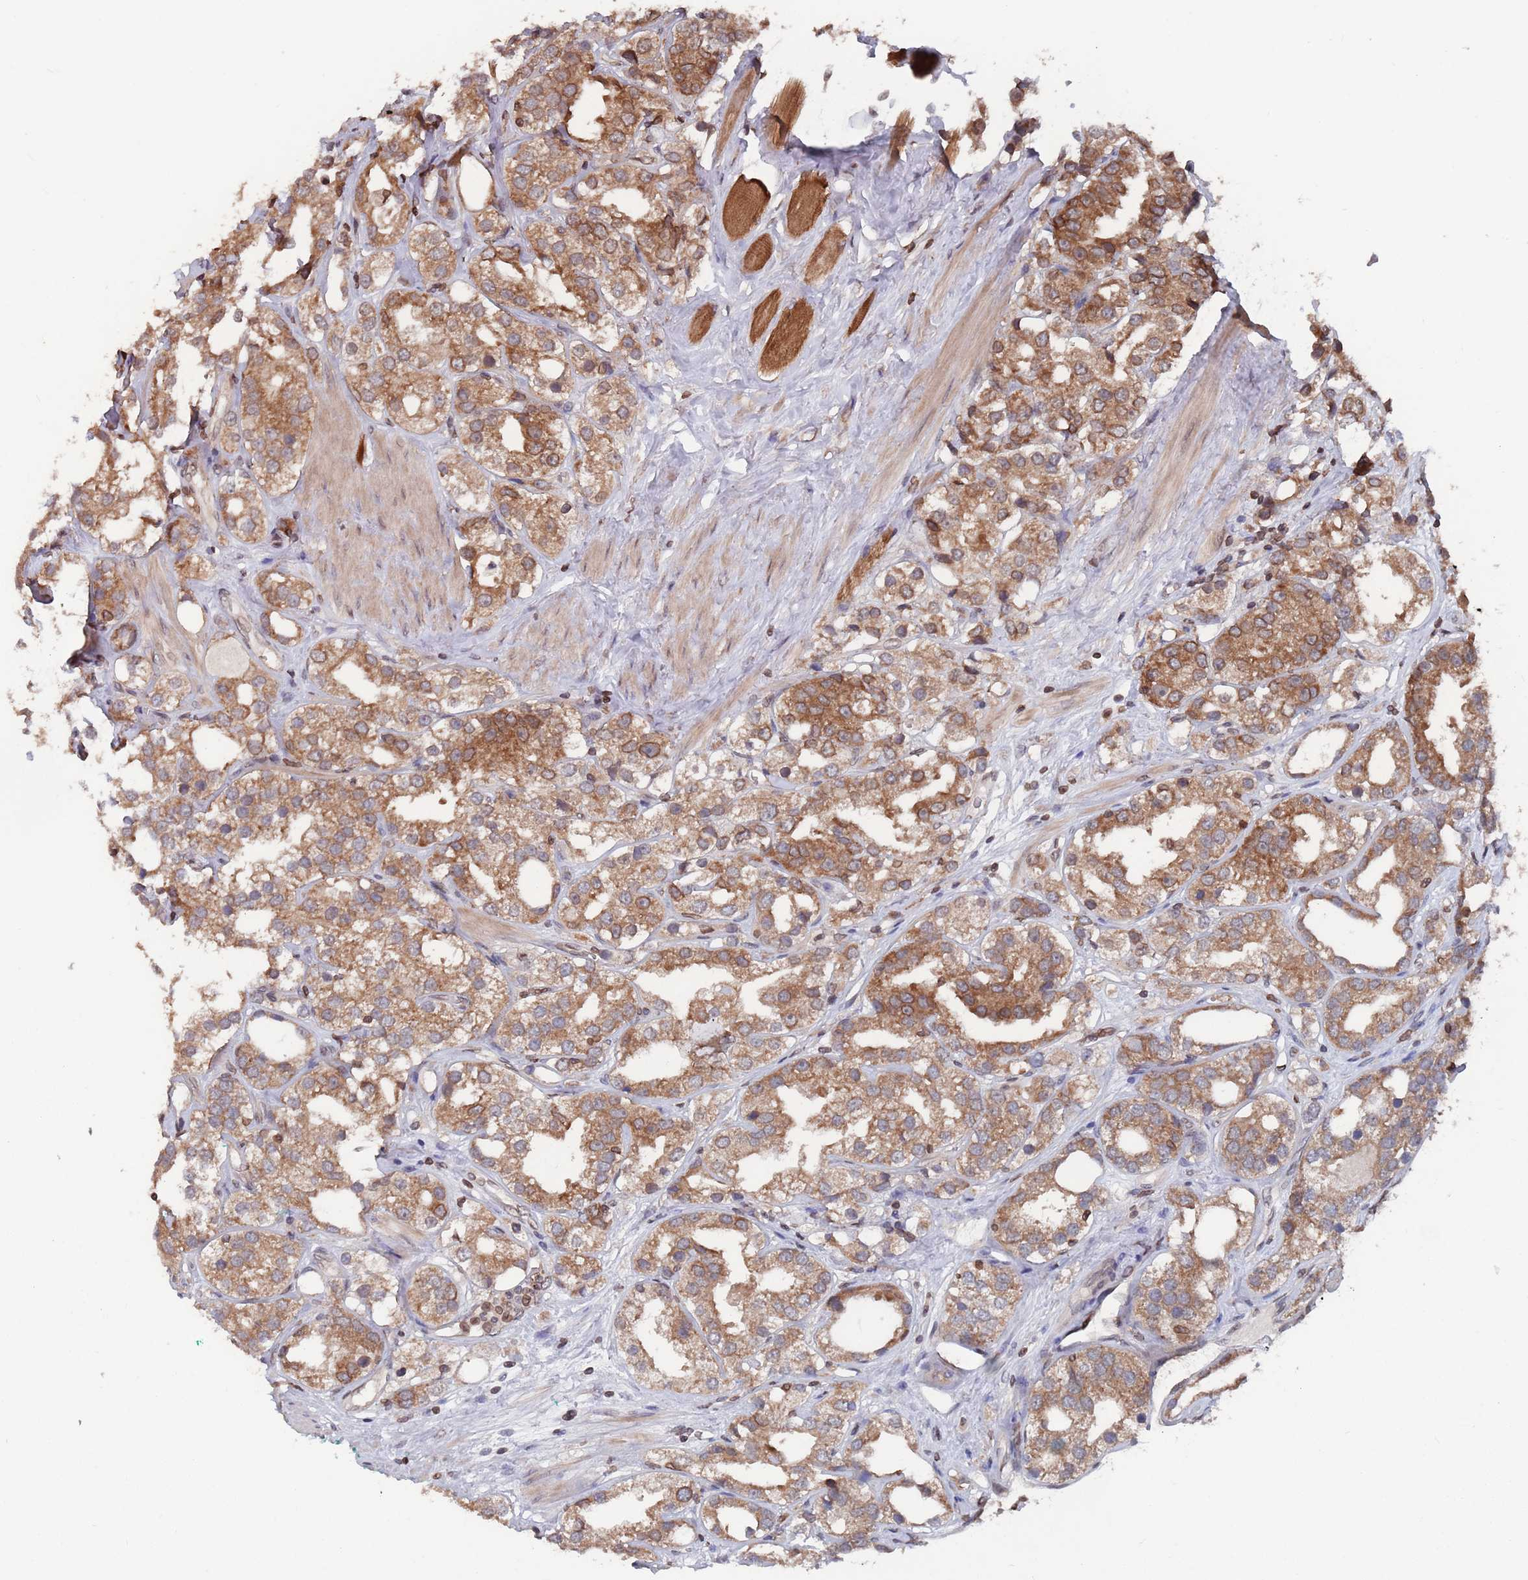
{"staining": {"intensity": "moderate", "quantity": ">75%", "location": "cytoplasmic/membranous"}, "tissue": "prostate cancer", "cell_type": "Tumor cells", "image_type": "cancer", "snomed": [{"axis": "morphology", "description": "Adenocarcinoma, NOS"}, {"axis": "topography", "description": "Prostate"}], "caption": "Protein expression analysis of human prostate cancer reveals moderate cytoplasmic/membranous staining in approximately >75% of tumor cells. Nuclei are stained in blue.", "gene": "SDHAF3", "patient": {"sex": "male", "age": 79}}